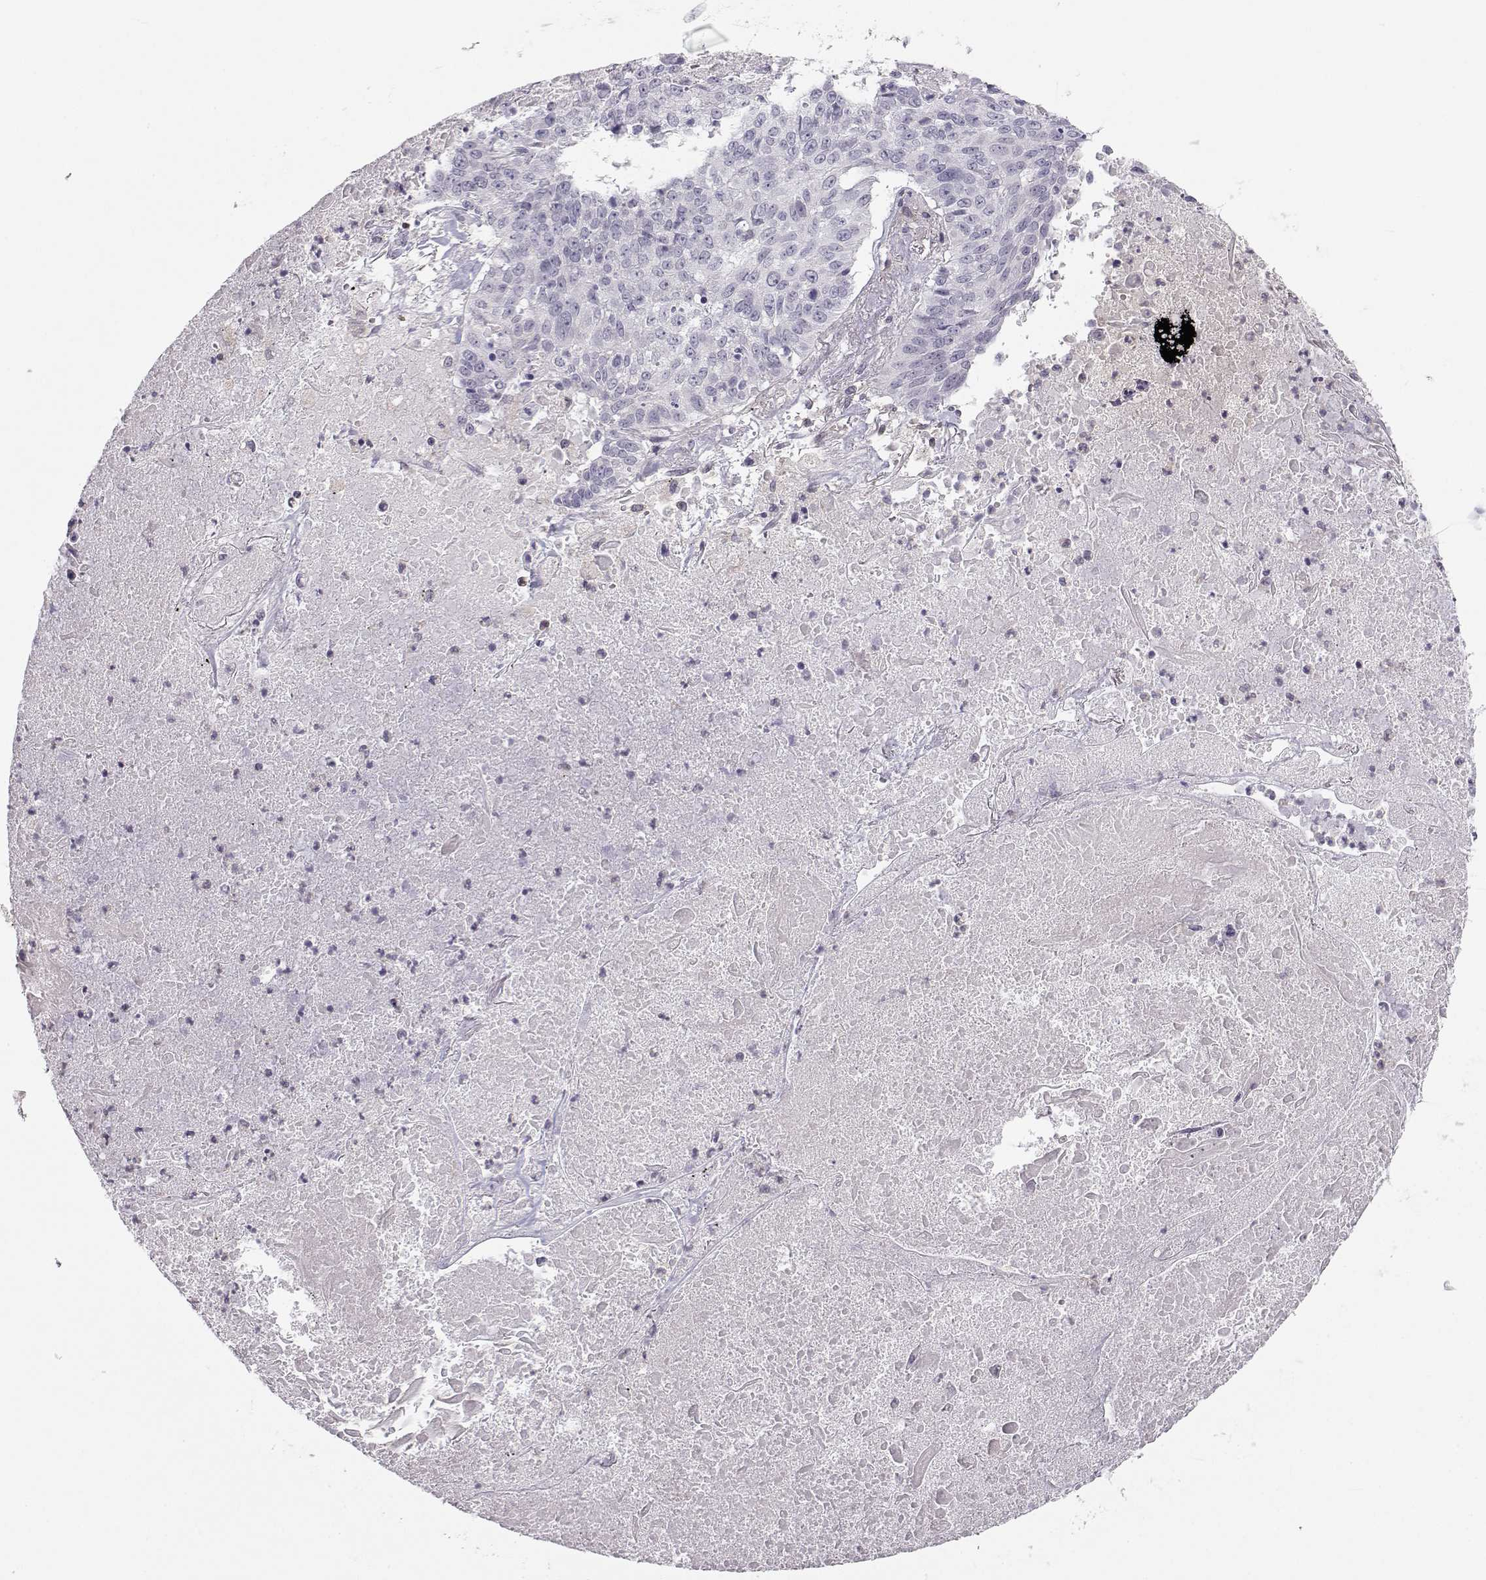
{"staining": {"intensity": "negative", "quantity": "none", "location": "none"}, "tissue": "lung cancer", "cell_type": "Tumor cells", "image_type": "cancer", "snomed": [{"axis": "morphology", "description": "Squamous cell carcinoma, NOS"}, {"axis": "topography", "description": "Lung"}], "caption": "Histopathology image shows no protein expression in tumor cells of lung cancer tissue.", "gene": "MROH7", "patient": {"sex": "male", "age": 64}}